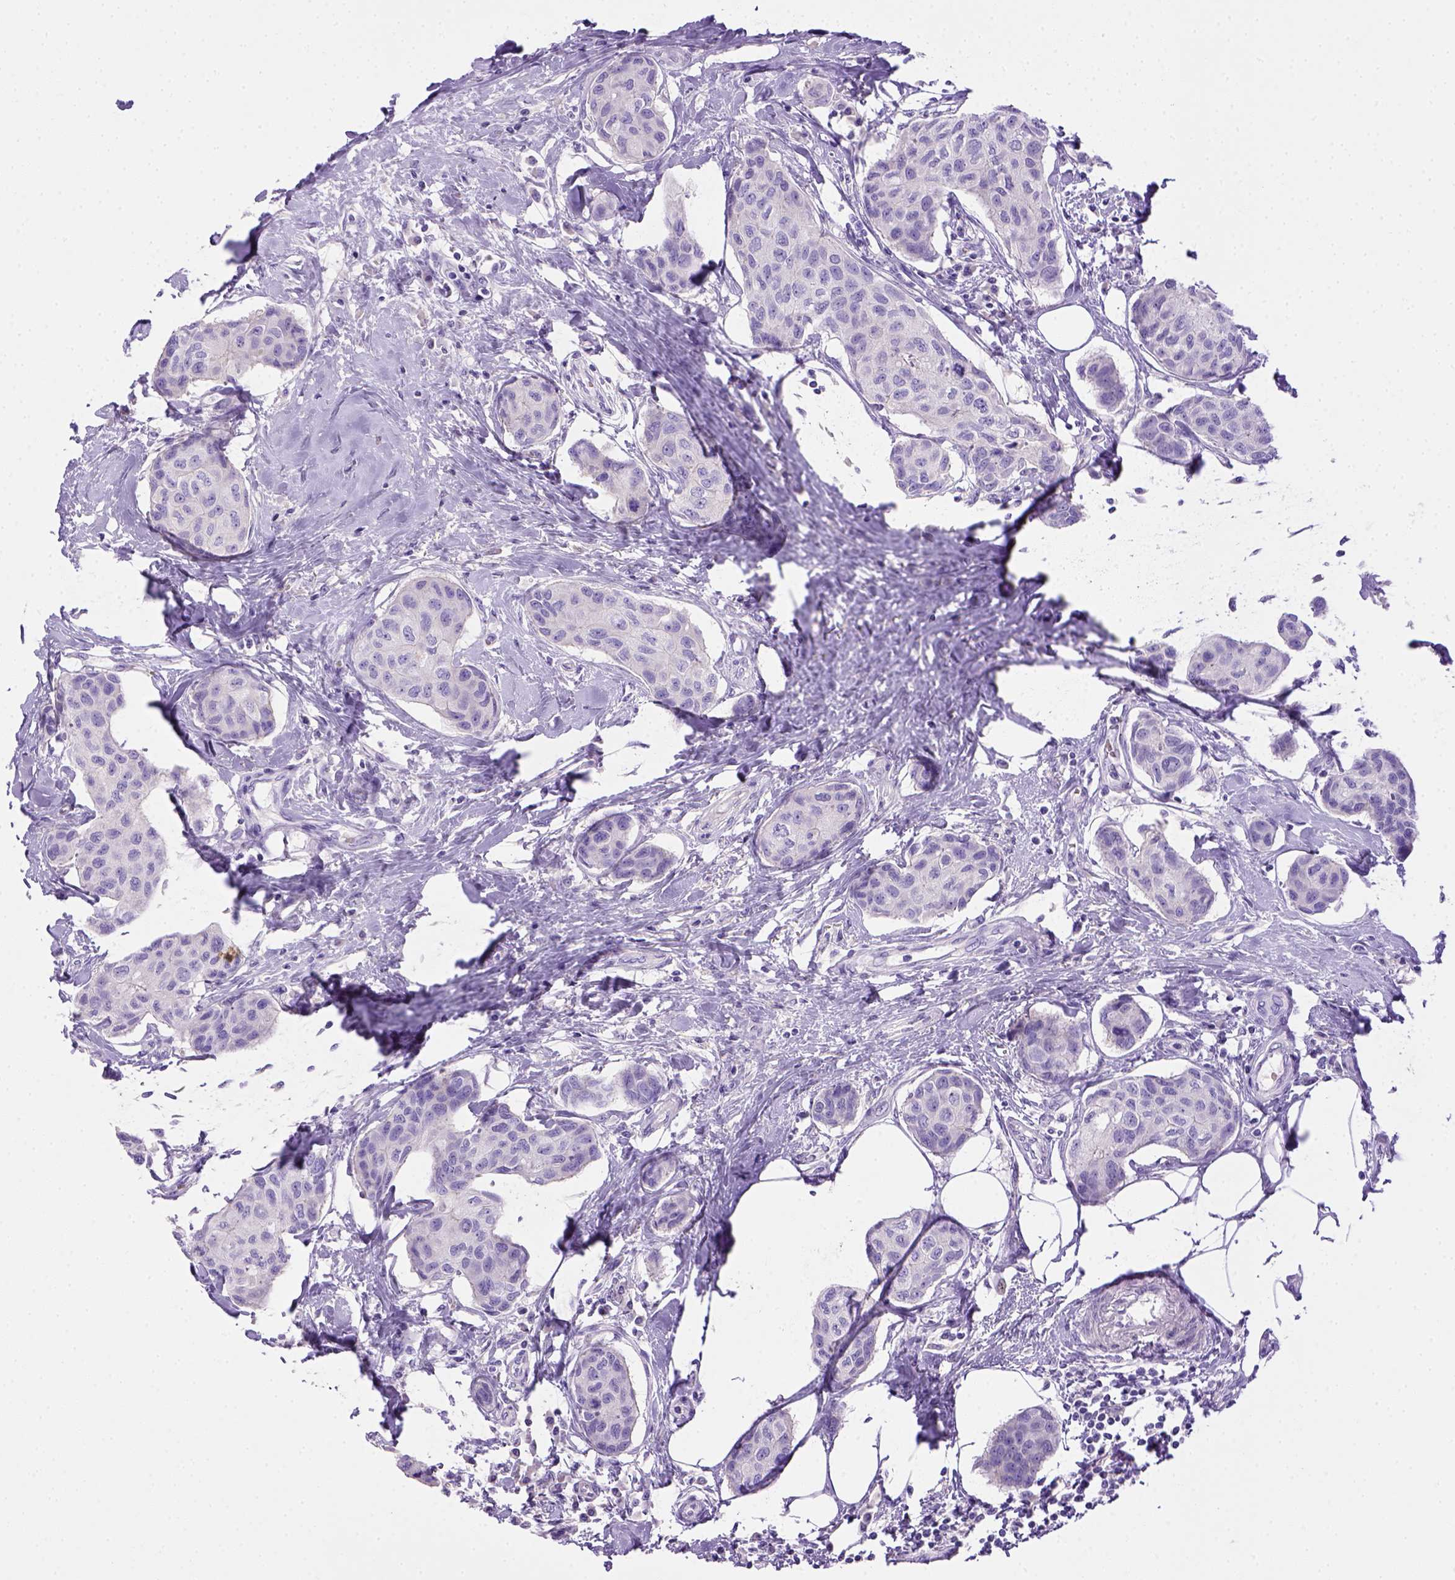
{"staining": {"intensity": "negative", "quantity": "none", "location": "none"}, "tissue": "breast cancer", "cell_type": "Tumor cells", "image_type": "cancer", "snomed": [{"axis": "morphology", "description": "Duct carcinoma"}, {"axis": "topography", "description": "Breast"}], "caption": "Protein analysis of infiltrating ductal carcinoma (breast) exhibits no significant positivity in tumor cells.", "gene": "BAAT", "patient": {"sex": "female", "age": 80}}